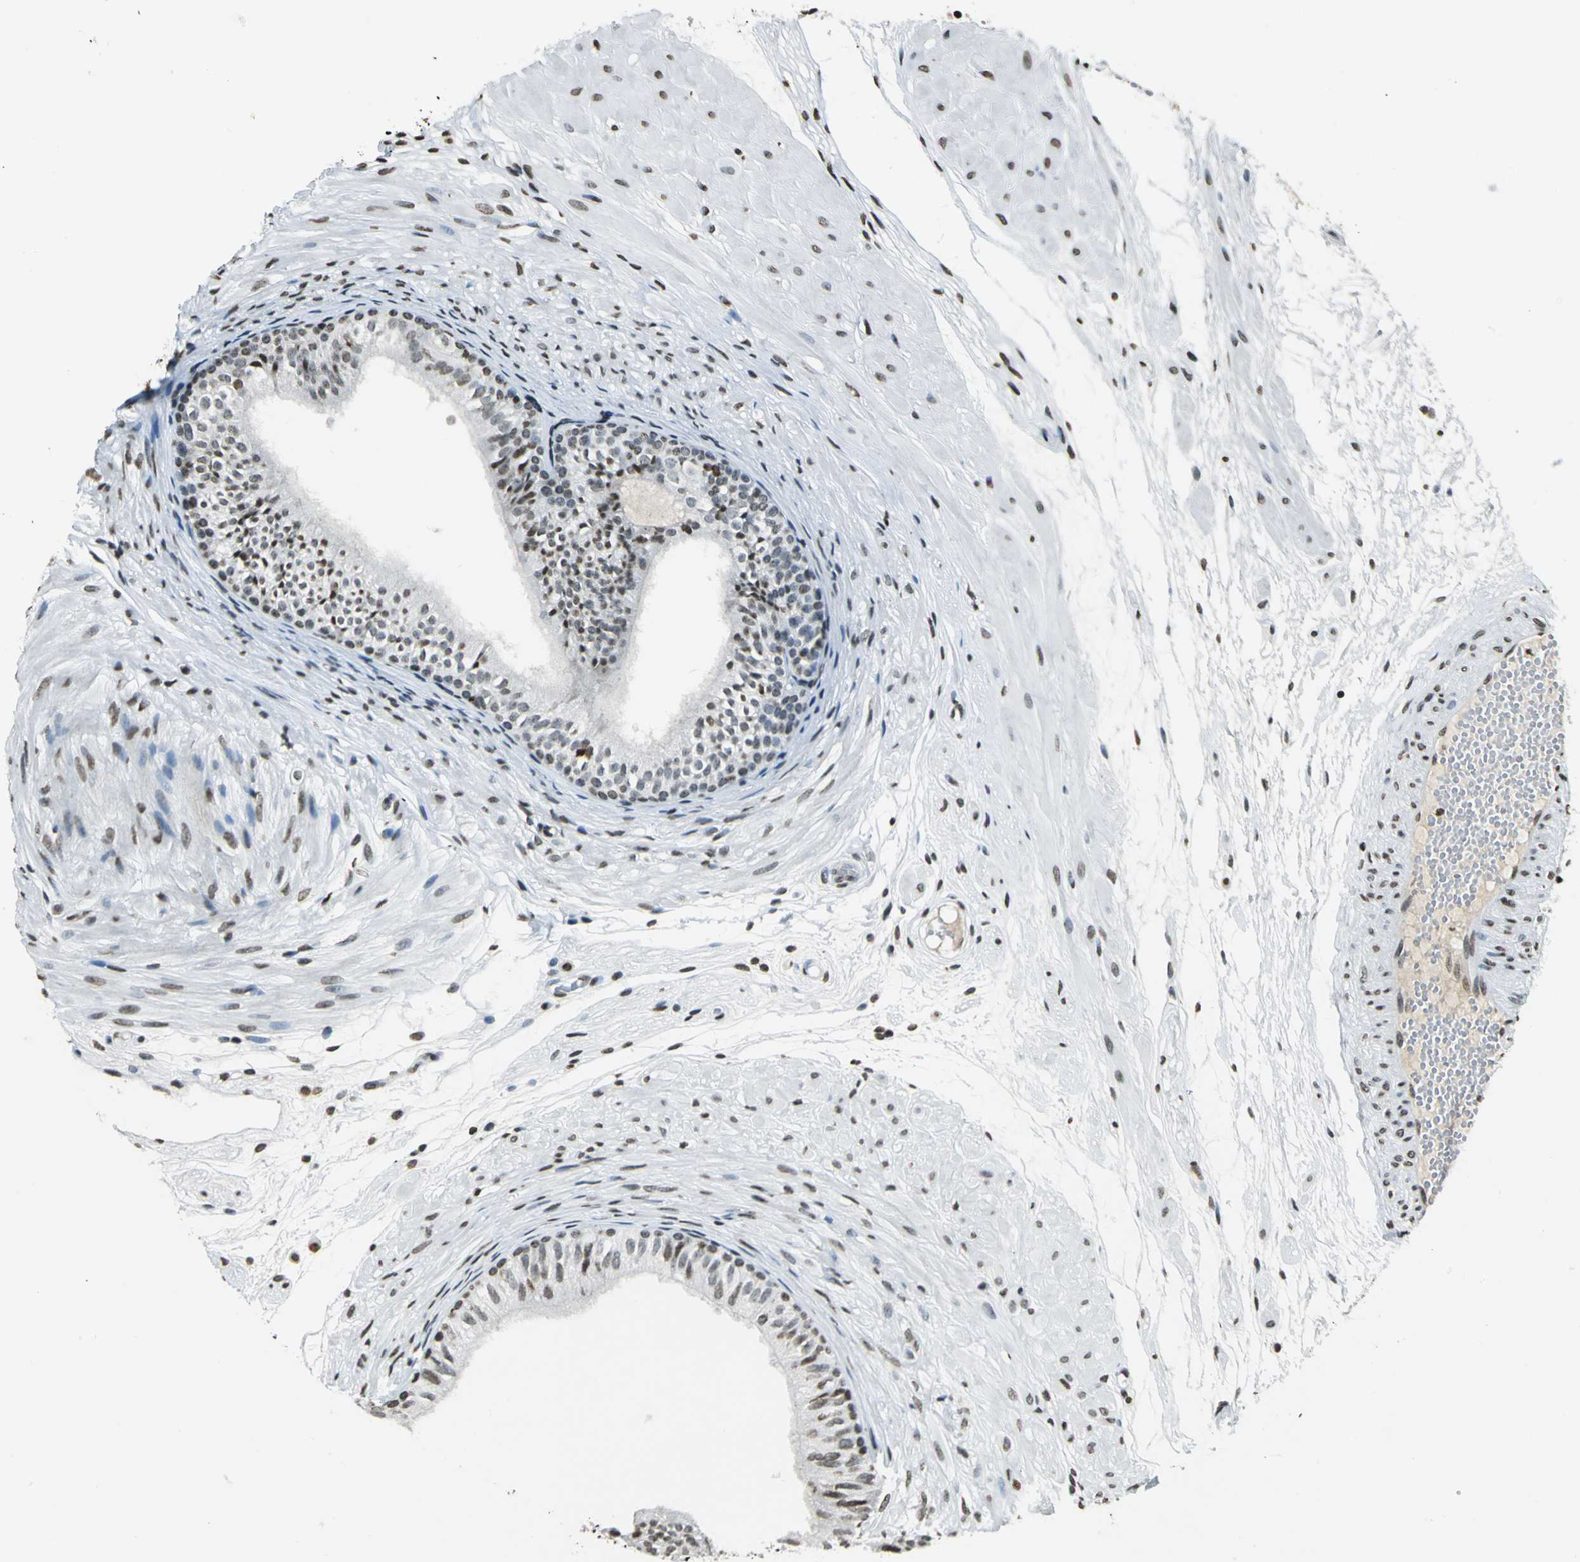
{"staining": {"intensity": "moderate", "quantity": ">75%", "location": "nuclear"}, "tissue": "epididymis", "cell_type": "Glandular cells", "image_type": "normal", "snomed": [{"axis": "morphology", "description": "Normal tissue, NOS"}, {"axis": "morphology", "description": "Atrophy, NOS"}, {"axis": "topography", "description": "Testis"}, {"axis": "topography", "description": "Epididymis"}], "caption": "This photomicrograph shows IHC staining of benign epididymis, with medium moderate nuclear expression in approximately >75% of glandular cells.", "gene": "MCM4", "patient": {"sex": "male", "age": 18}}